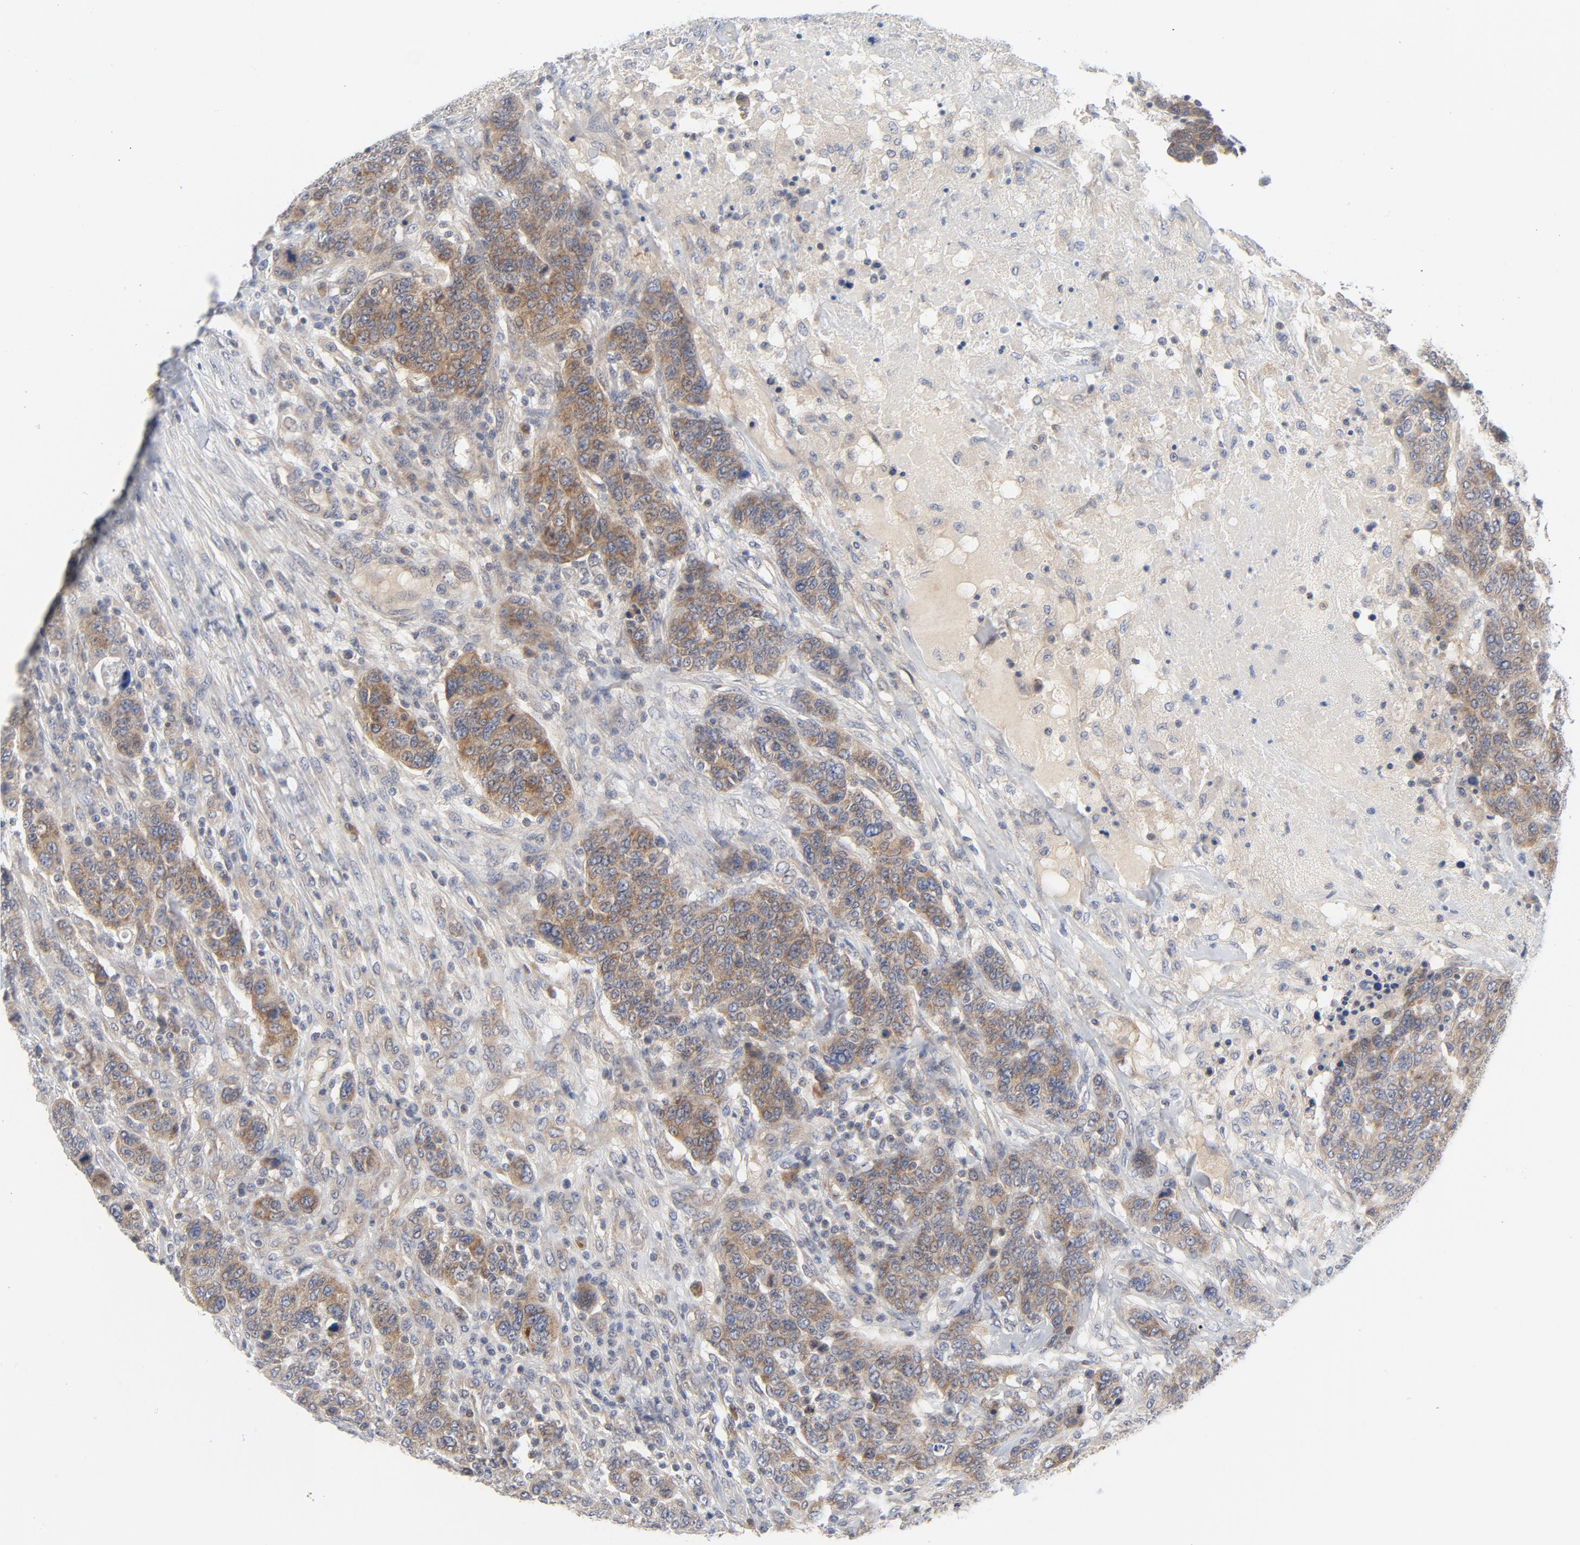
{"staining": {"intensity": "moderate", "quantity": ">75%", "location": "cytoplasmic/membranous"}, "tissue": "breast cancer", "cell_type": "Tumor cells", "image_type": "cancer", "snomed": [{"axis": "morphology", "description": "Duct carcinoma"}, {"axis": "topography", "description": "Breast"}], "caption": "IHC histopathology image of human infiltrating ductal carcinoma (breast) stained for a protein (brown), which demonstrates medium levels of moderate cytoplasmic/membranous staining in approximately >75% of tumor cells.", "gene": "BAD", "patient": {"sex": "female", "age": 37}}